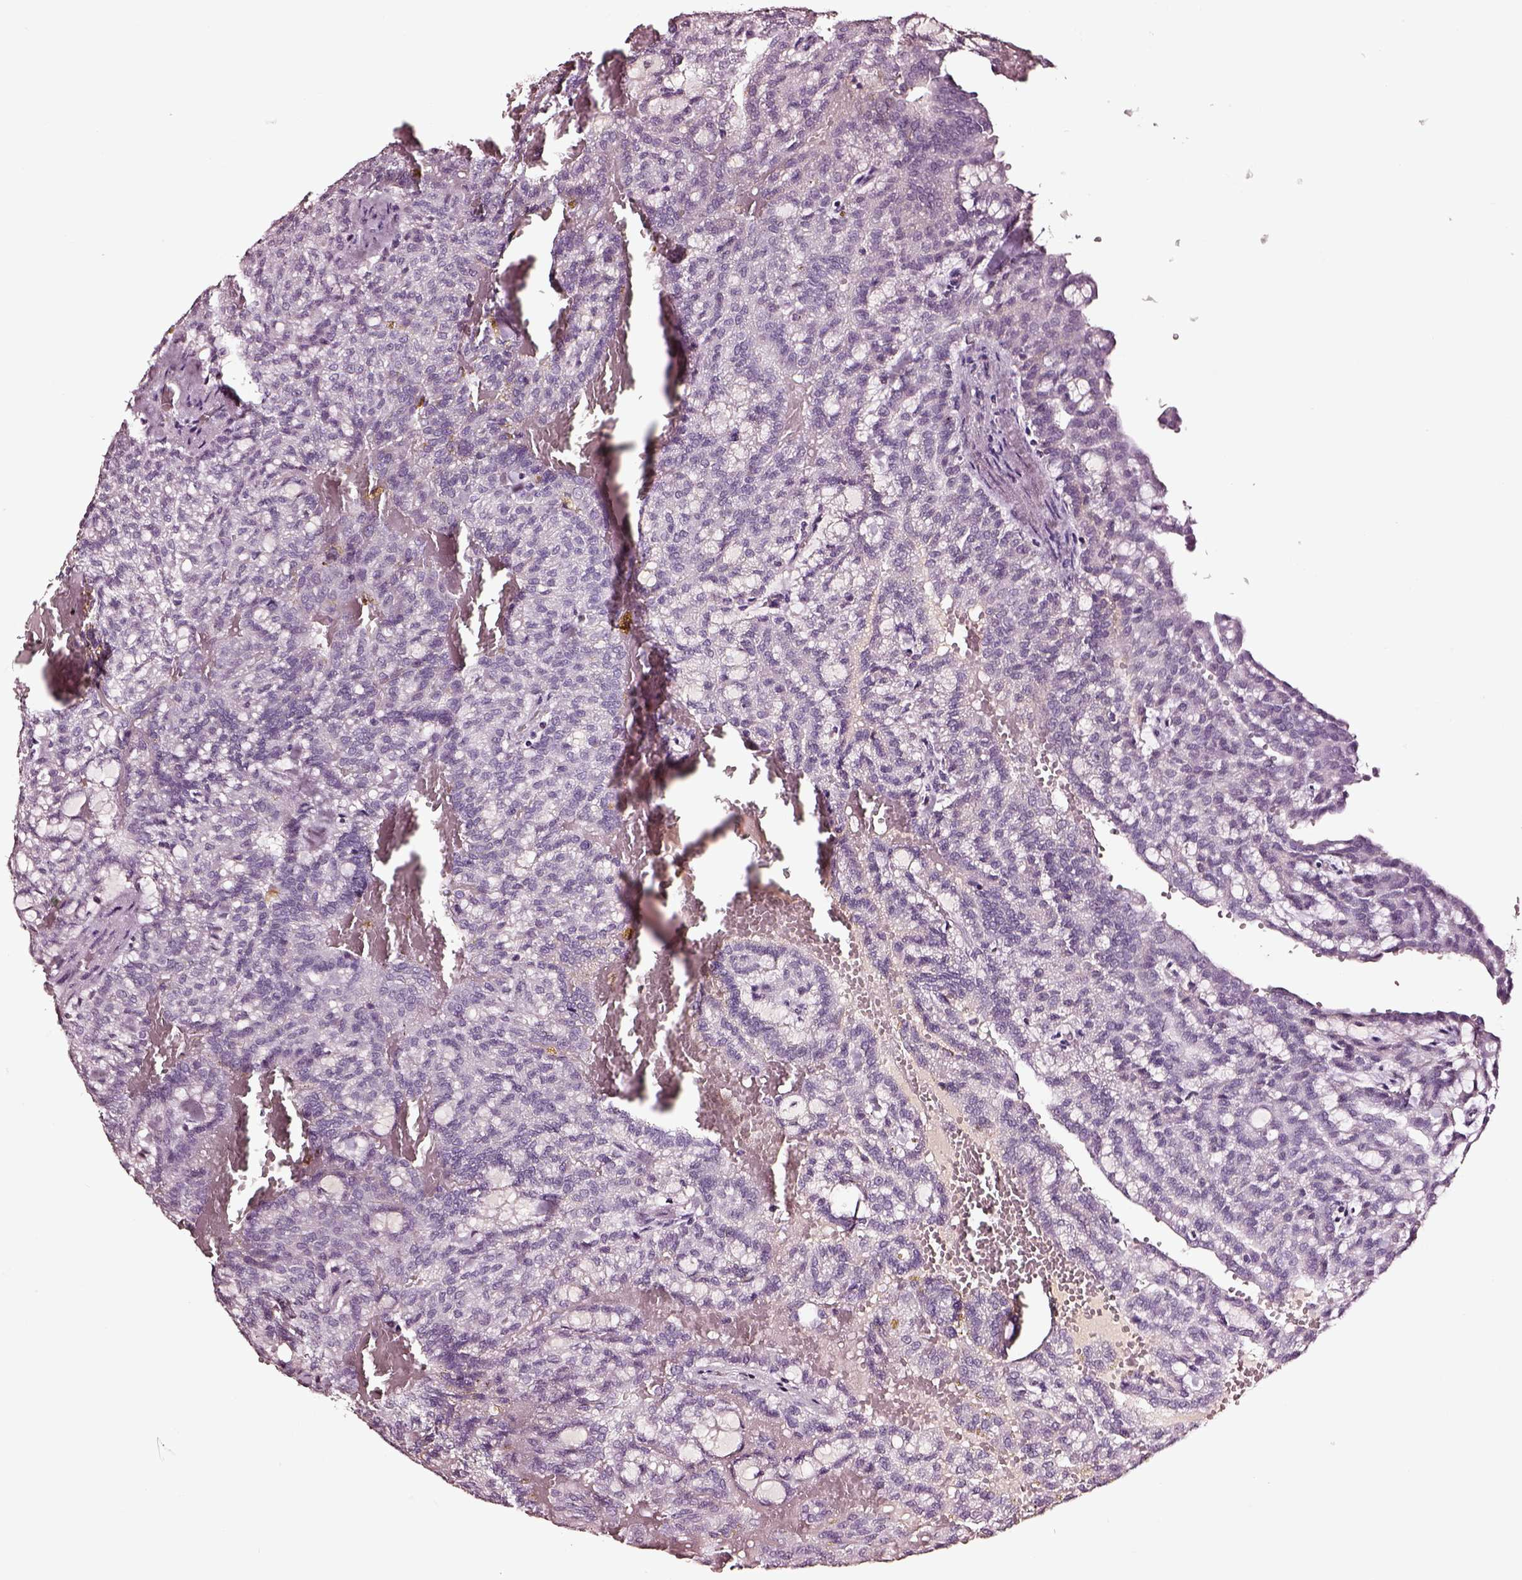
{"staining": {"intensity": "negative", "quantity": "none", "location": "none"}, "tissue": "renal cancer", "cell_type": "Tumor cells", "image_type": "cancer", "snomed": [{"axis": "morphology", "description": "Adenocarcinoma, NOS"}, {"axis": "topography", "description": "Kidney"}], "caption": "Renal cancer (adenocarcinoma) was stained to show a protein in brown. There is no significant staining in tumor cells.", "gene": "SMIM17", "patient": {"sex": "male", "age": 63}}